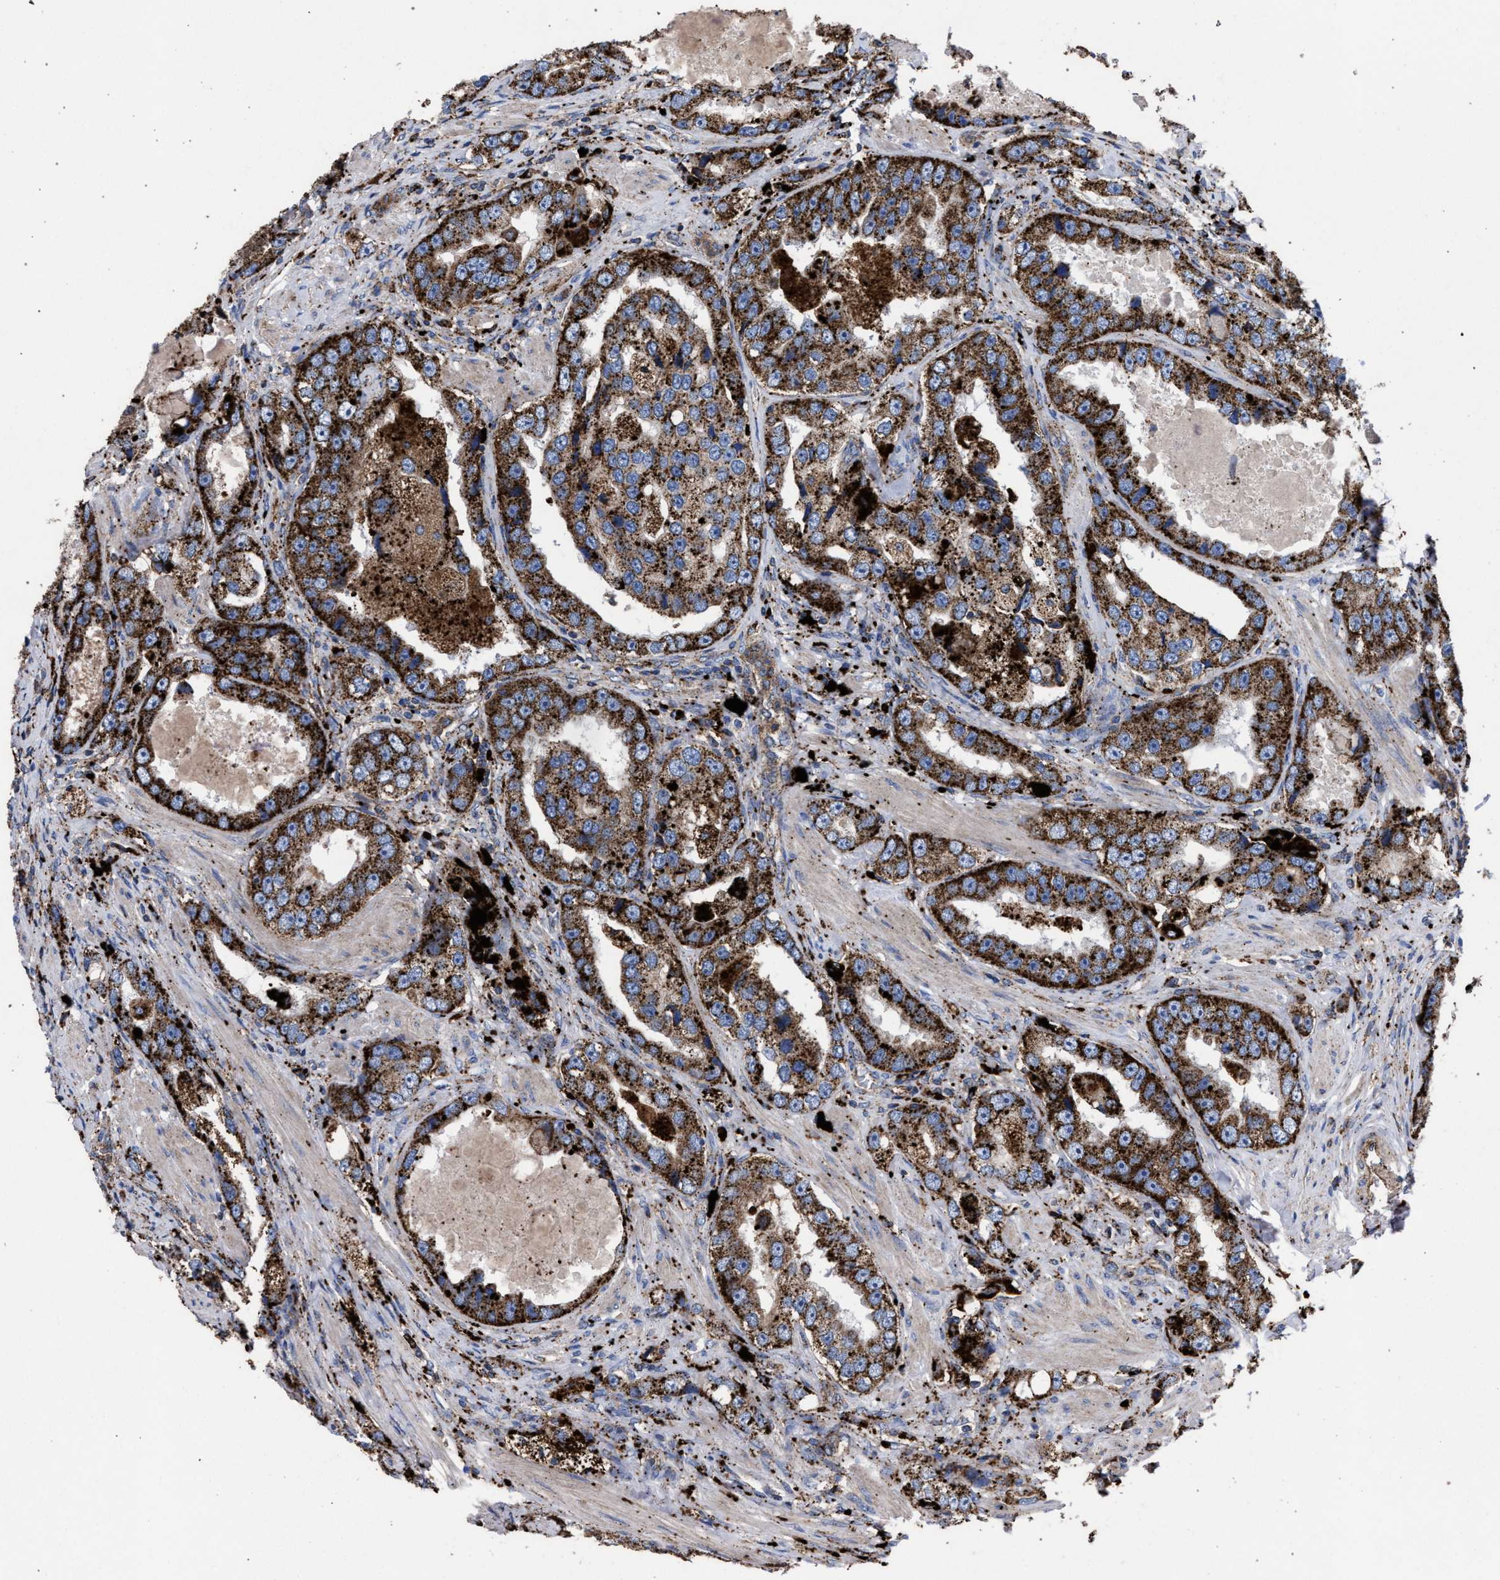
{"staining": {"intensity": "strong", "quantity": ">75%", "location": "cytoplasmic/membranous"}, "tissue": "prostate cancer", "cell_type": "Tumor cells", "image_type": "cancer", "snomed": [{"axis": "morphology", "description": "Adenocarcinoma, High grade"}, {"axis": "topography", "description": "Prostate"}], "caption": "Protein staining by IHC demonstrates strong cytoplasmic/membranous expression in about >75% of tumor cells in prostate cancer.", "gene": "PPT1", "patient": {"sex": "male", "age": 63}}